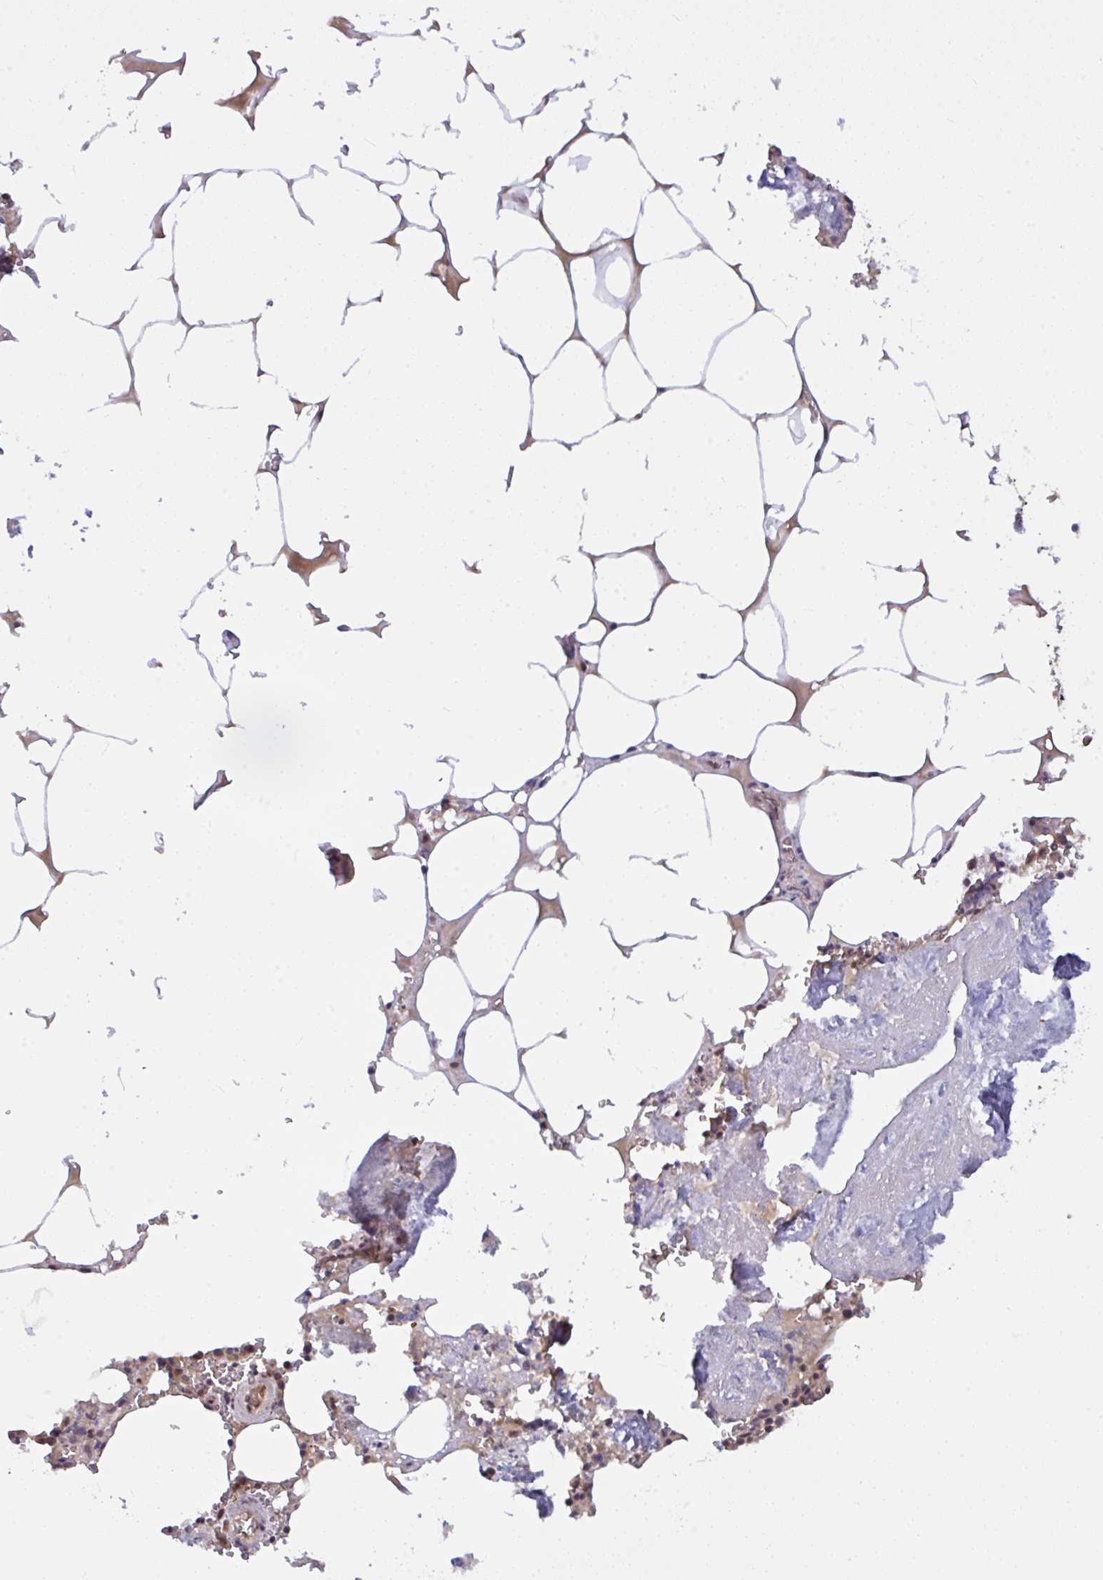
{"staining": {"intensity": "moderate", "quantity": "25%-75%", "location": "cytoplasmic/membranous"}, "tissue": "bone marrow", "cell_type": "Hematopoietic cells", "image_type": "normal", "snomed": [{"axis": "morphology", "description": "Normal tissue, NOS"}, {"axis": "topography", "description": "Bone marrow"}], "caption": "IHC of normal bone marrow shows medium levels of moderate cytoplasmic/membranous positivity in approximately 25%-75% of hematopoietic cells.", "gene": "KLF2", "patient": {"sex": "male", "age": 54}}